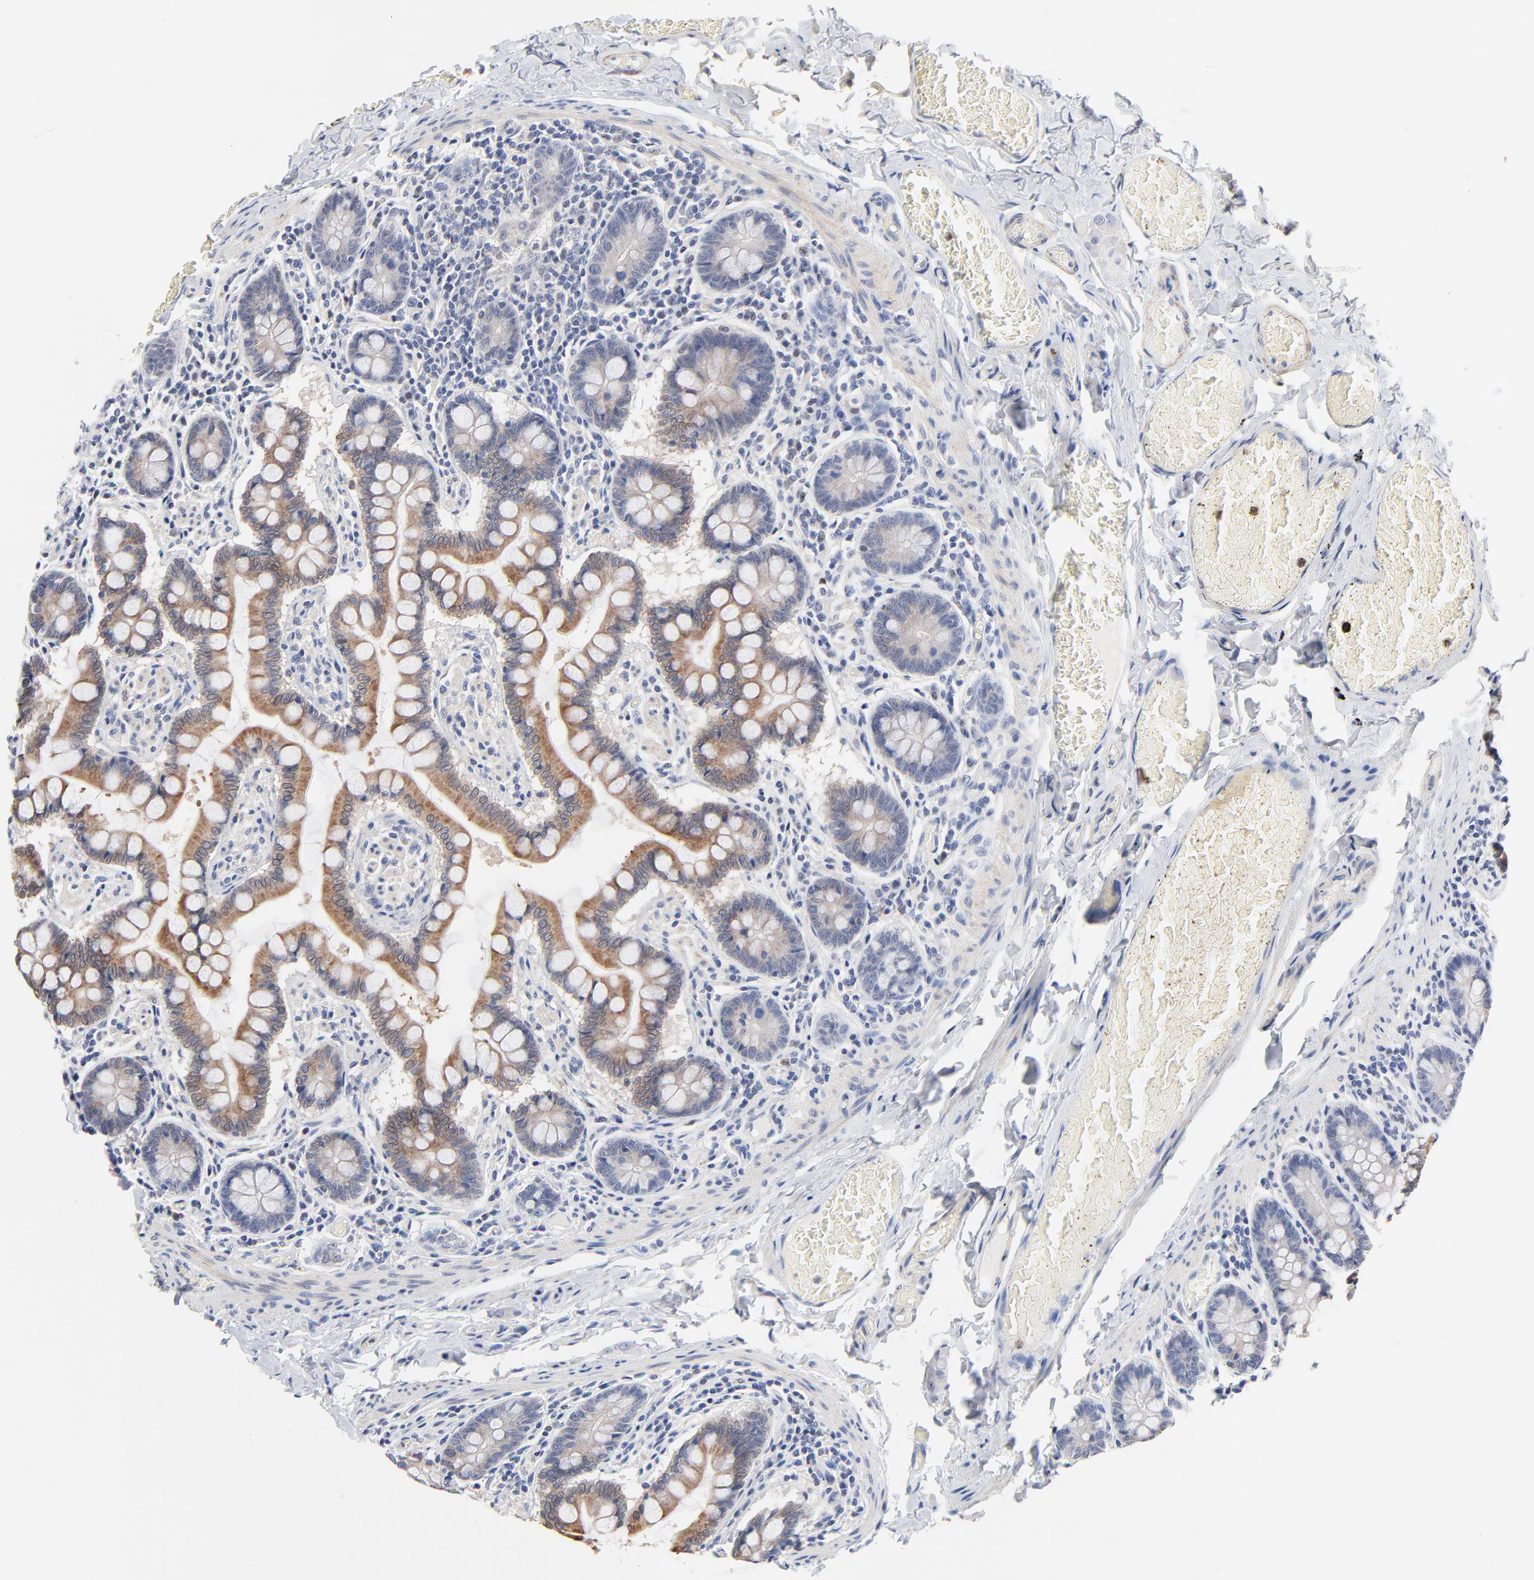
{"staining": {"intensity": "moderate", "quantity": ">75%", "location": "cytoplasmic/membranous"}, "tissue": "small intestine", "cell_type": "Glandular cells", "image_type": "normal", "snomed": [{"axis": "morphology", "description": "Normal tissue, NOS"}, {"axis": "topography", "description": "Small intestine"}], "caption": "Unremarkable small intestine was stained to show a protein in brown. There is medium levels of moderate cytoplasmic/membranous positivity in about >75% of glandular cells. The protein is shown in brown color, while the nuclei are stained blue.", "gene": "AADAC", "patient": {"sex": "male", "age": 41}}